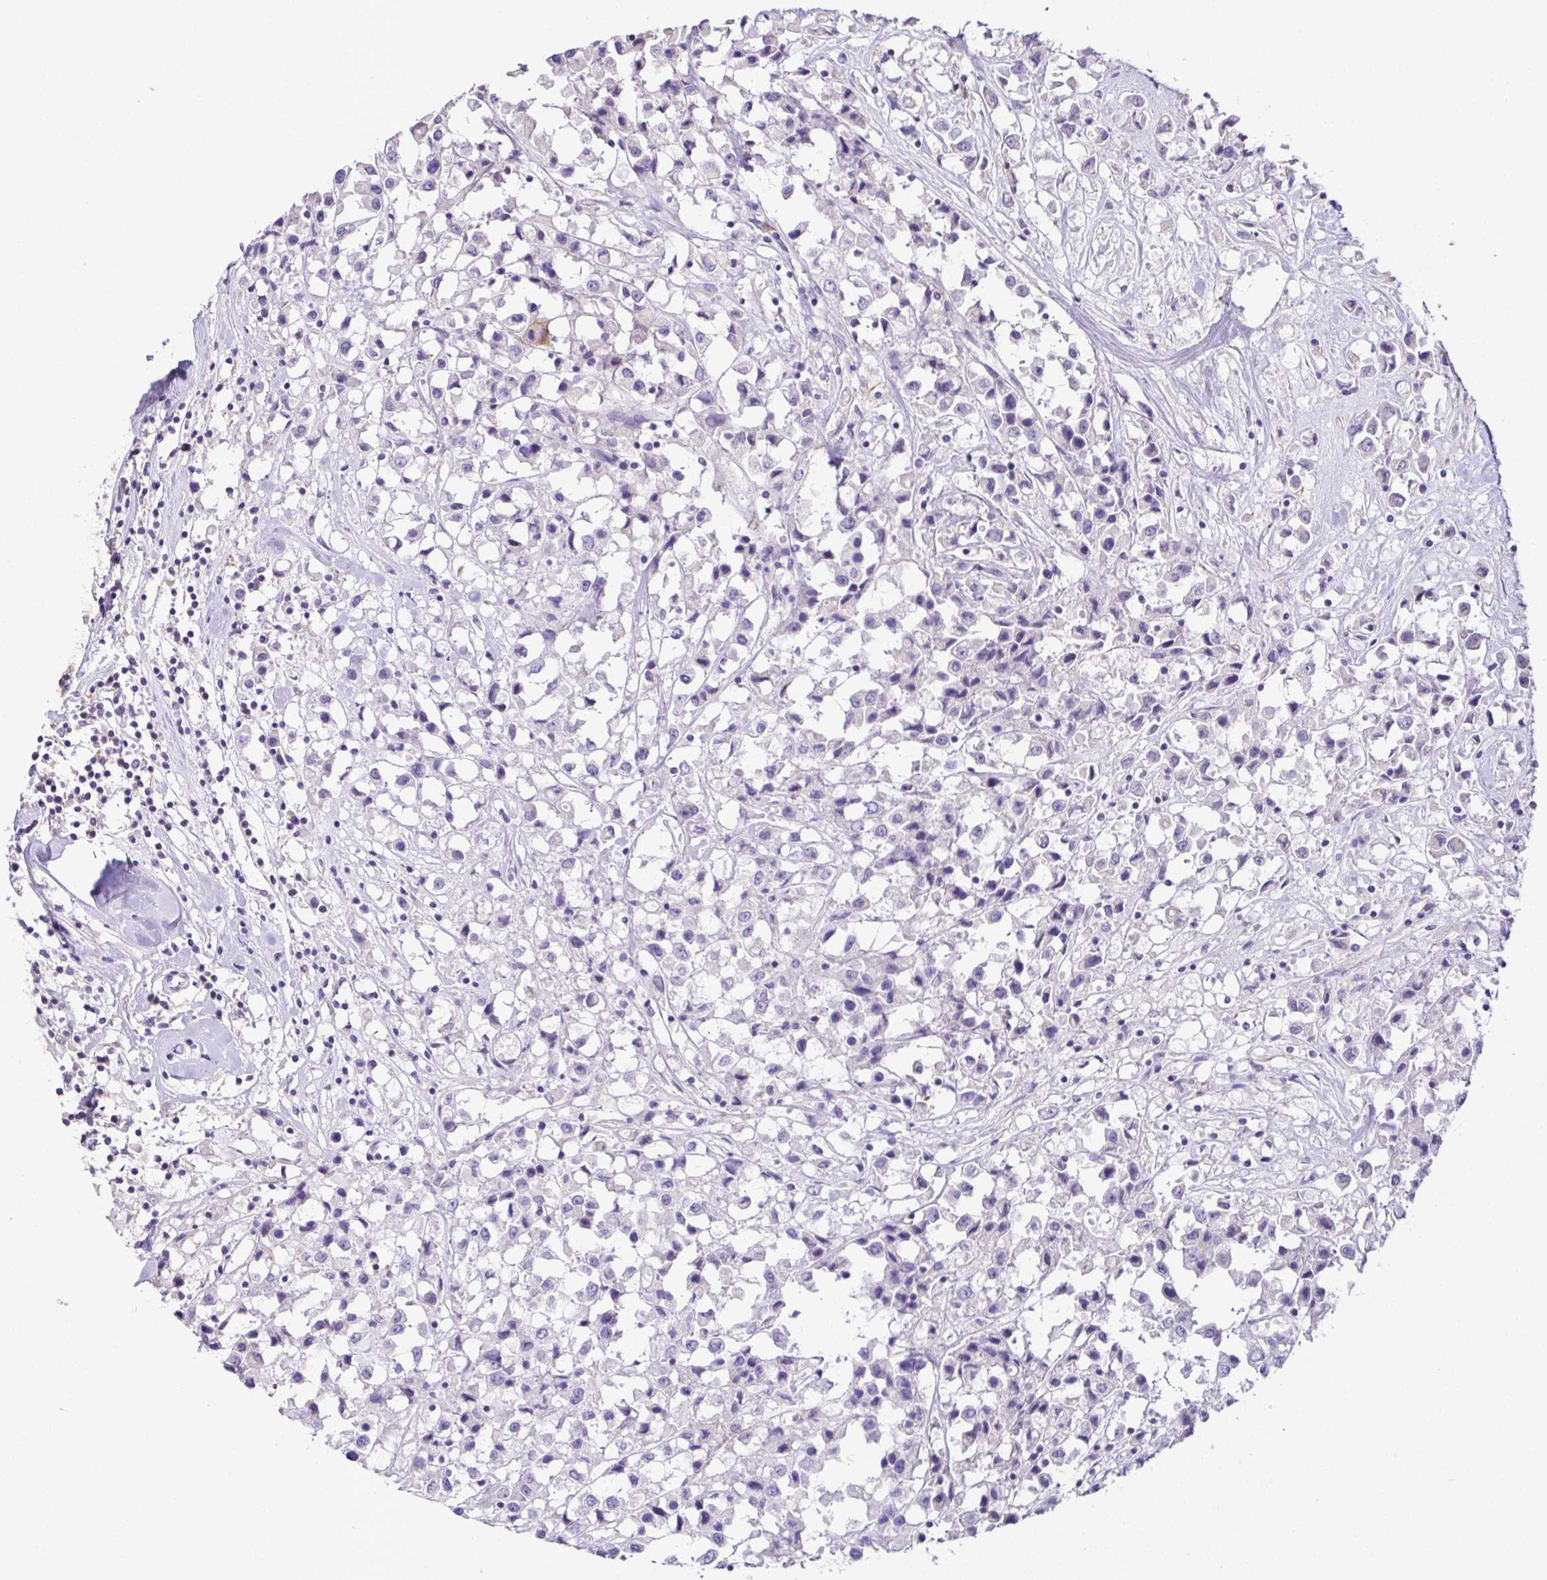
{"staining": {"intensity": "negative", "quantity": "none", "location": "none"}, "tissue": "breast cancer", "cell_type": "Tumor cells", "image_type": "cancer", "snomed": [{"axis": "morphology", "description": "Duct carcinoma"}, {"axis": "topography", "description": "Breast"}], "caption": "The histopathology image demonstrates no significant expression in tumor cells of invasive ductal carcinoma (breast). (Brightfield microscopy of DAB immunohistochemistry at high magnification).", "gene": "MARCO", "patient": {"sex": "female", "age": 61}}